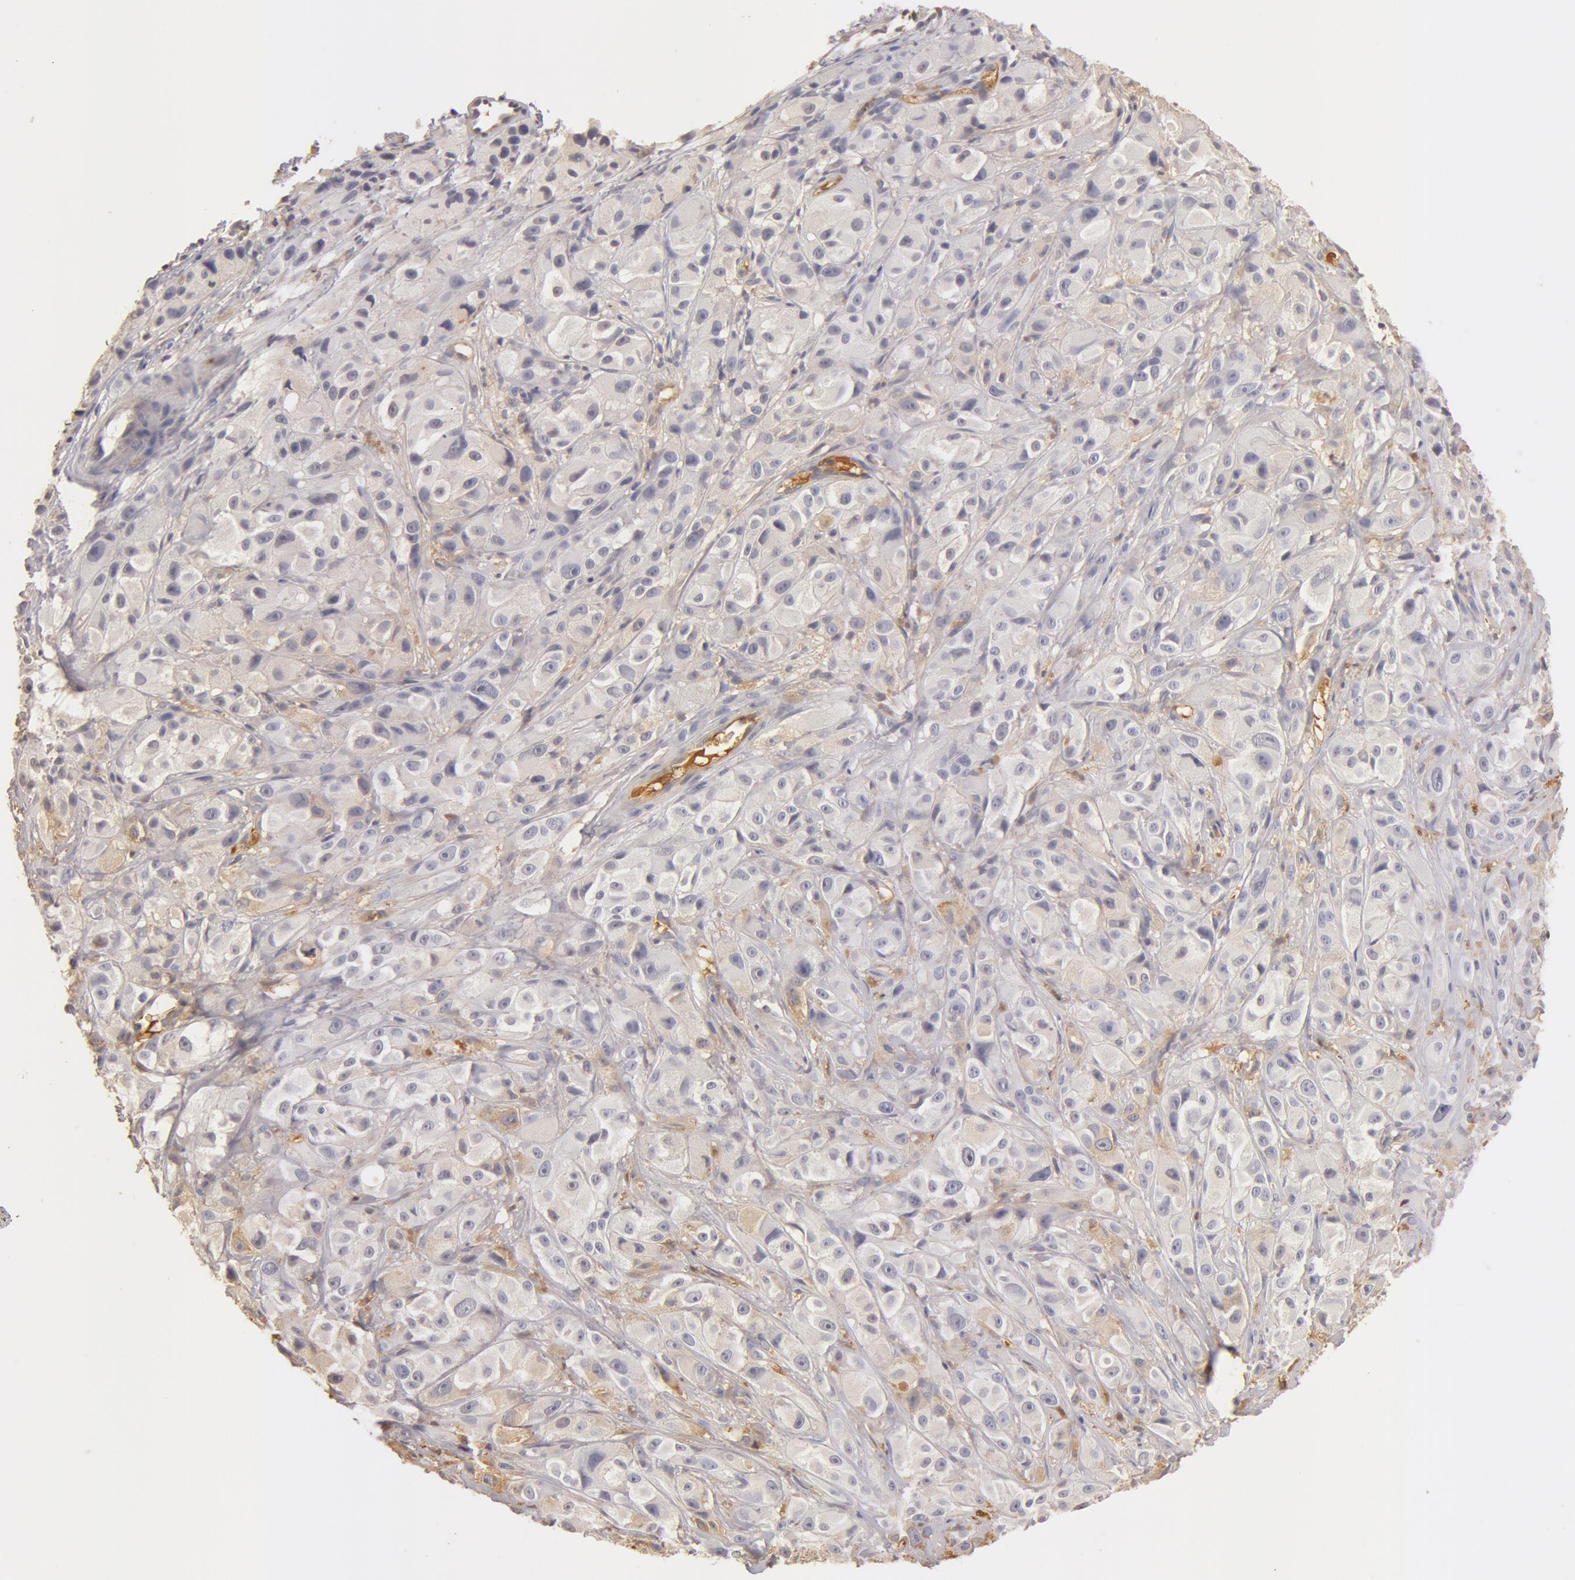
{"staining": {"intensity": "weak", "quantity": "25%-75%", "location": "cytoplasmic/membranous"}, "tissue": "melanoma", "cell_type": "Tumor cells", "image_type": "cancer", "snomed": [{"axis": "morphology", "description": "Malignant melanoma, NOS"}, {"axis": "topography", "description": "Skin"}], "caption": "Melanoma stained with a protein marker shows weak staining in tumor cells.", "gene": "TF", "patient": {"sex": "male", "age": 56}}